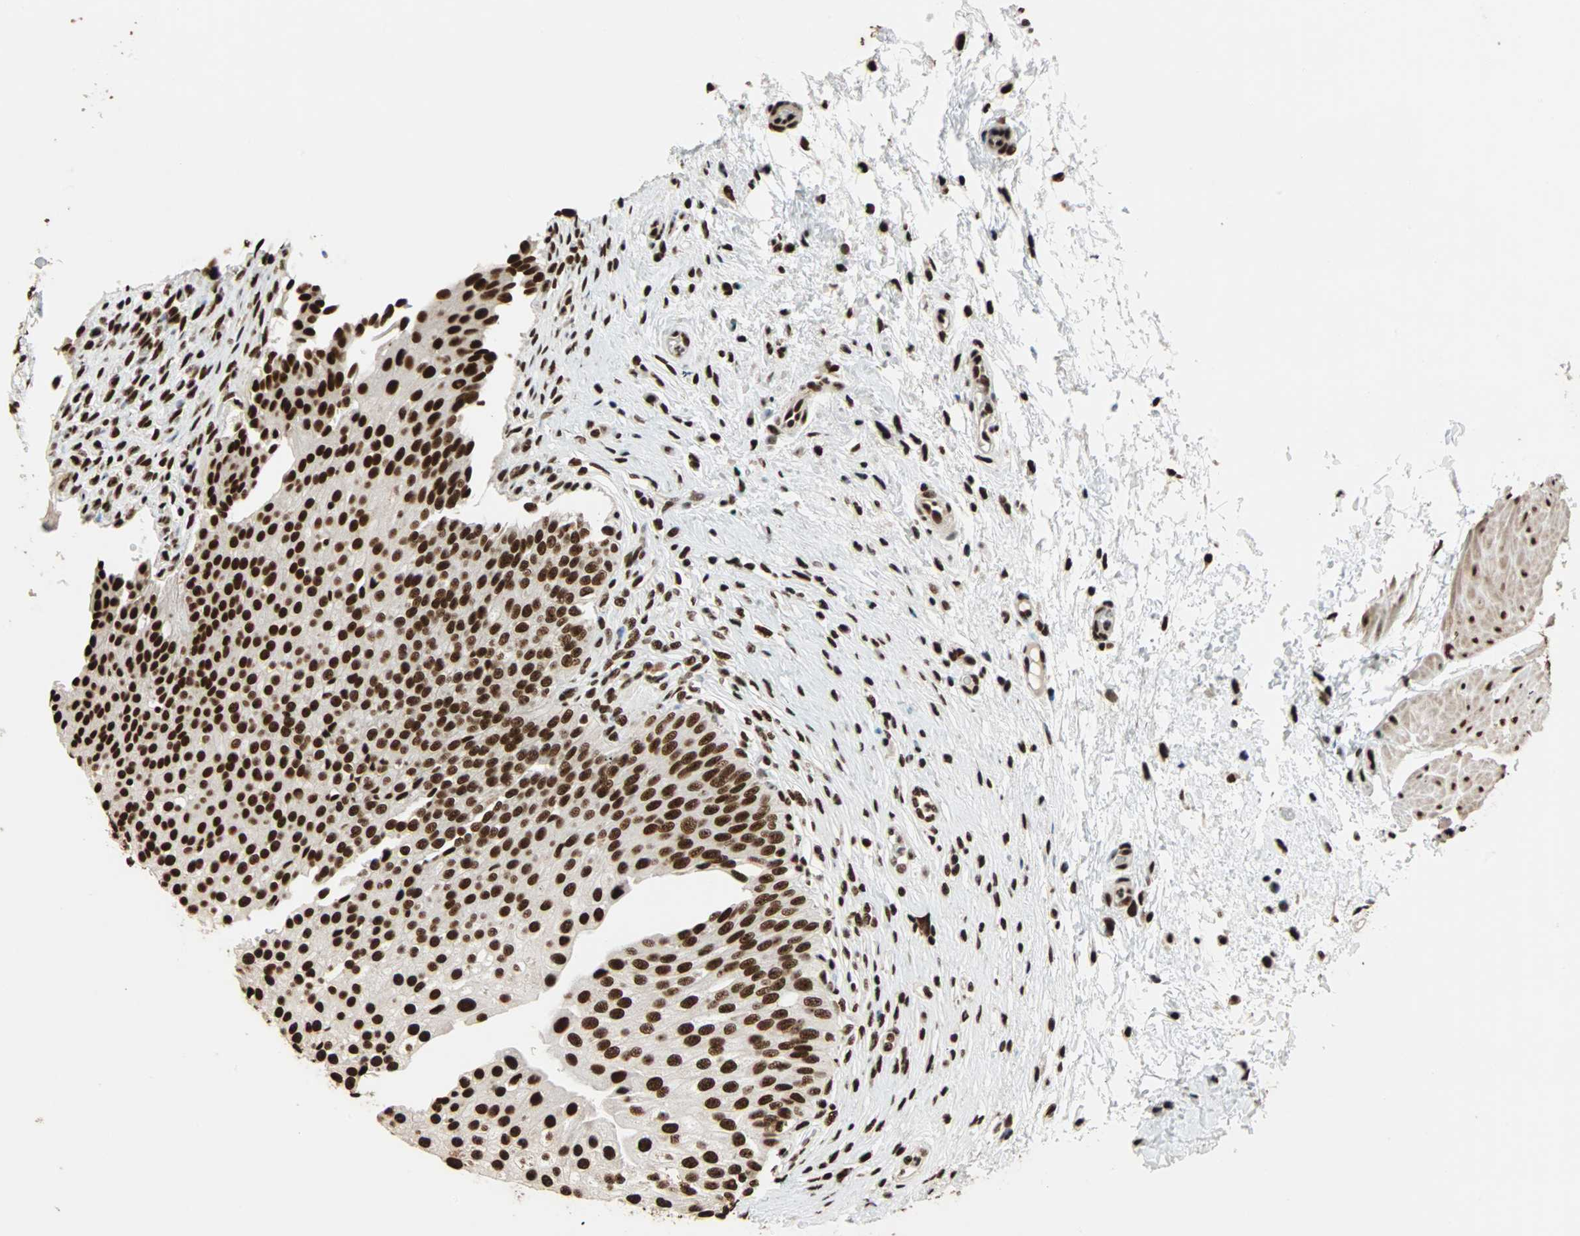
{"staining": {"intensity": "strong", "quantity": ">75%", "location": "nuclear"}, "tissue": "urinary bladder", "cell_type": "Urothelial cells", "image_type": "normal", "snomed": [{"axis": "morphology", "description": "Normal tissue, NOS"}, {"axis": "morphology", "description": "Urothelial carcinoma, High grade"}, {"axis": "topography", "description": "Urinary bladder"}], "caption": "Immunohistochemical staining of unremarkable urinary bladder exhibits >75% levels of strong nuclear protein expression in approximately >75% of urothelial cells. The protein is shown in brown color, while the nuclei are stained blue.", "gene": "ILF2", "patient": {"sex": "male", "age": 46}}